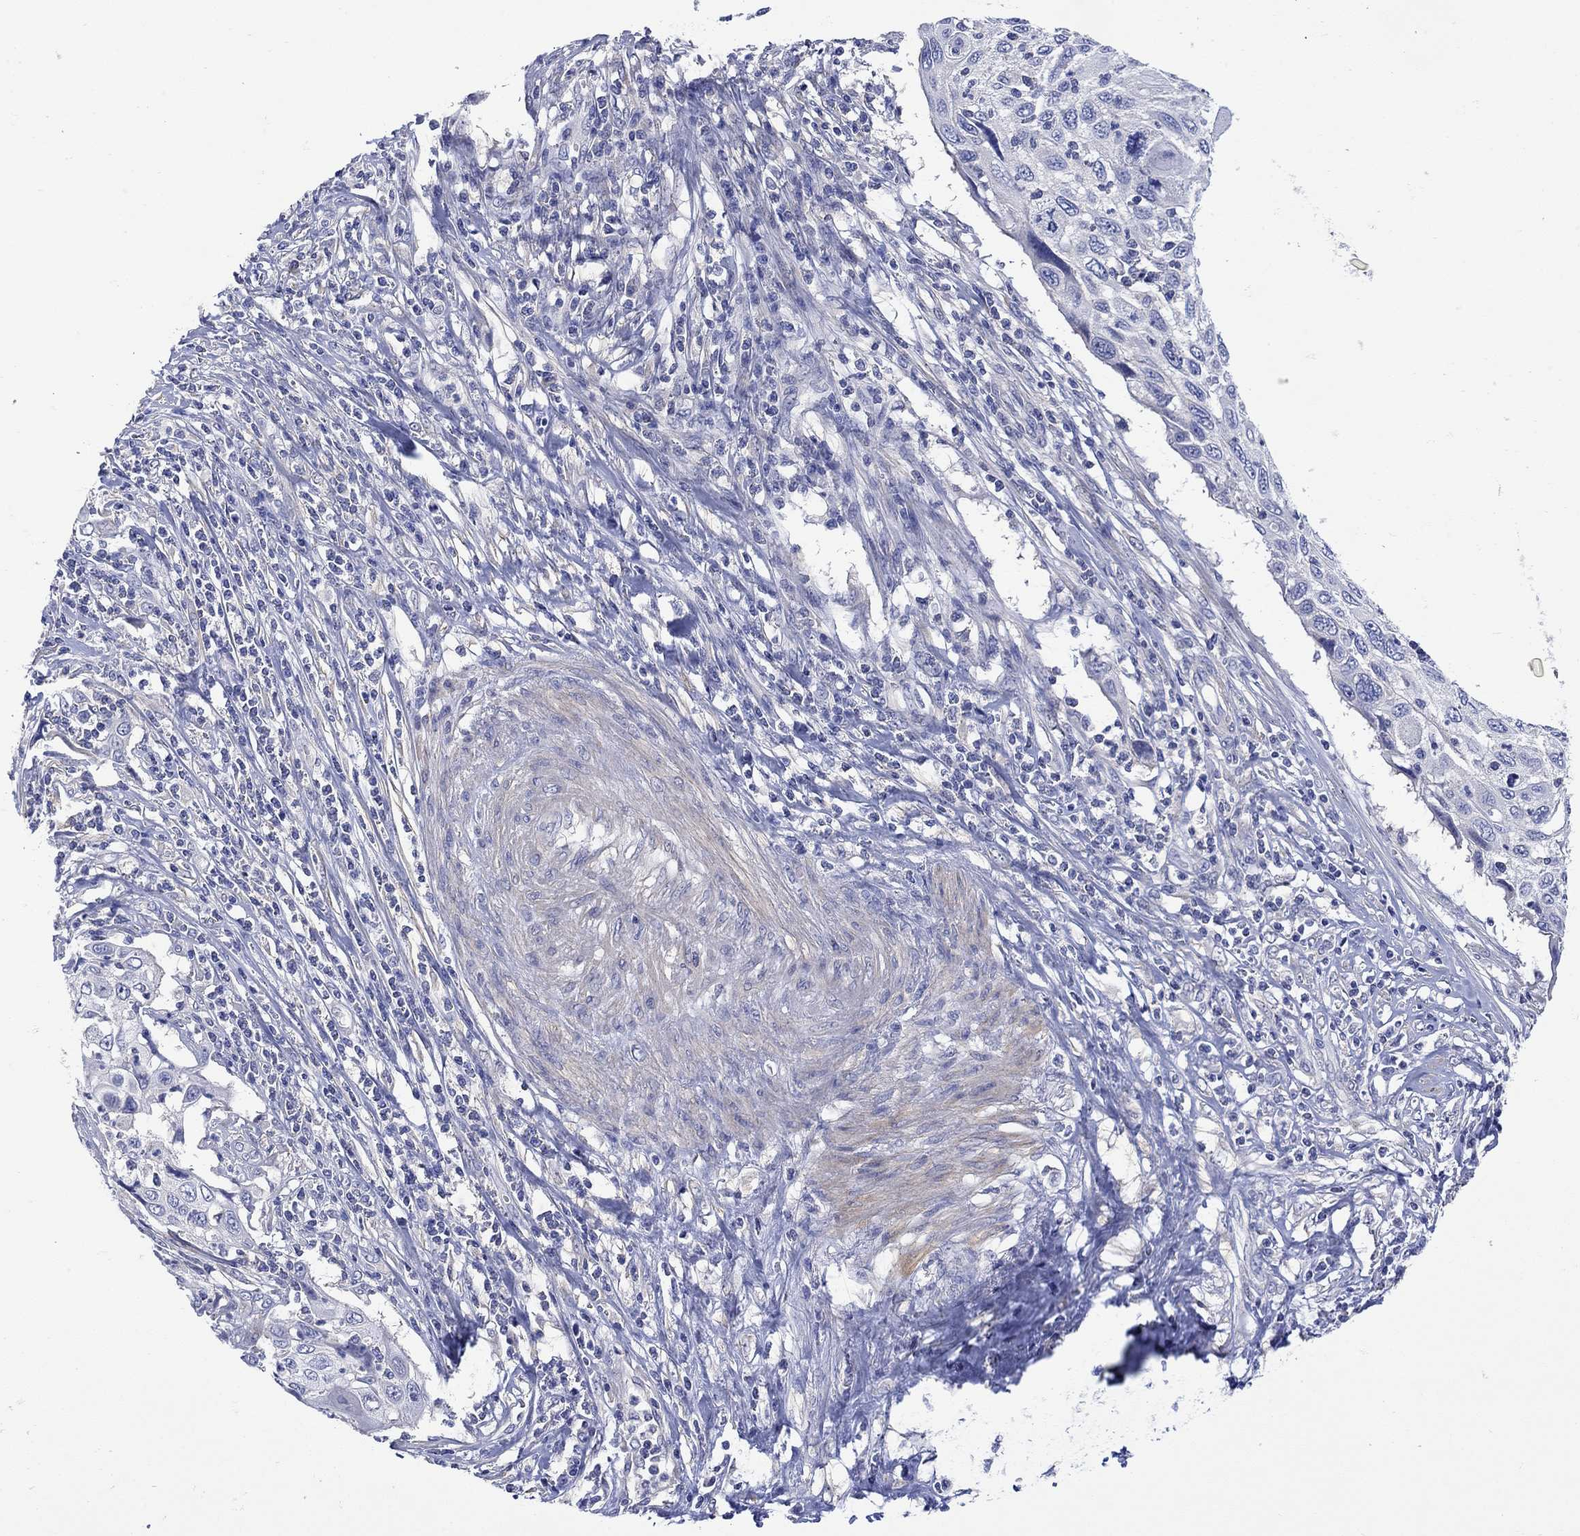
{"staining": {"intensity": "negative", "quantity": "none", "location": "none"}, "tissue": "cervical cancer", "cell_type": "Tumor cells", "image_type": "cancer", "snomed": [{"axis": "morphology", "description": "Squamous cell carcinoma, NOS"}, {"axis": "topography", "description": "Cervix"}], "caption": "Cervical cancer (squamous cell carcinoma) was stained to show a protein in brown. There is no significant positivity in tumor cells. (Stains: DAB IHC with hematoxylin counter stain, Microscopy: brightfield microscopy at high magnification).", "gene": "MSI1", "patient": {"sex": "female", "age": 70}}